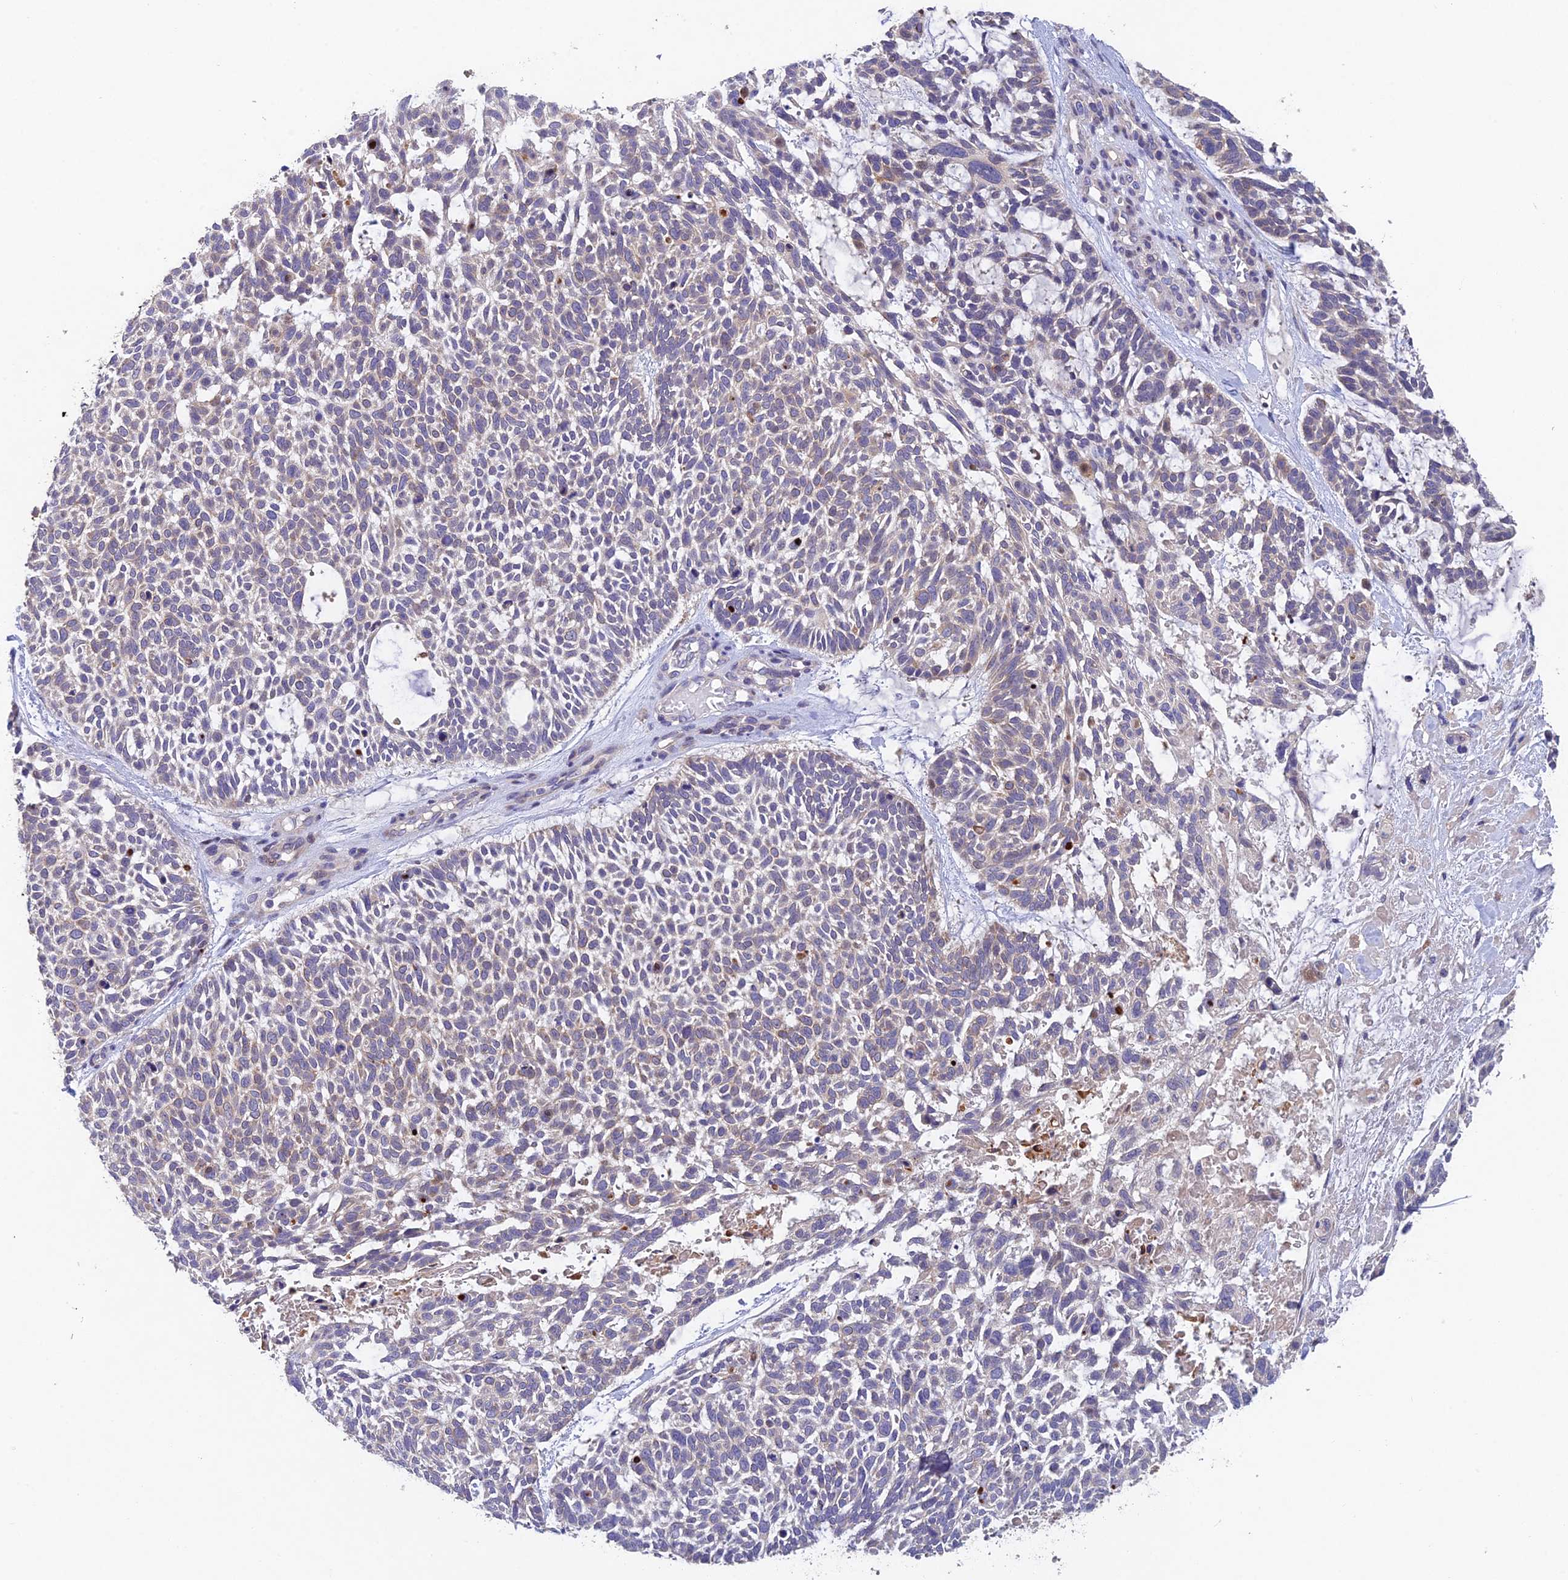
{"staining": {"intensity": "weak", "quantity": "<25%", "location": "cytoplasmic/membranous"}, "tissue": "skin cancer", "cell_type": "Tumor cells", "image_type": "cancer", "snomed": [{"axis": "morphology", "description": "Basal cell carcinoma"}, {"axis": "topography", "description": "Skin"}], "caption": "Immunohistochemistry micrograph of neoplastic tissue: human skin cancer (basal cell carcinoma) stained with DAB shows no significant protein expression in tumor cells.", "gene": "NSMCE1", "patient": {"sex": "male", "age": 88}}